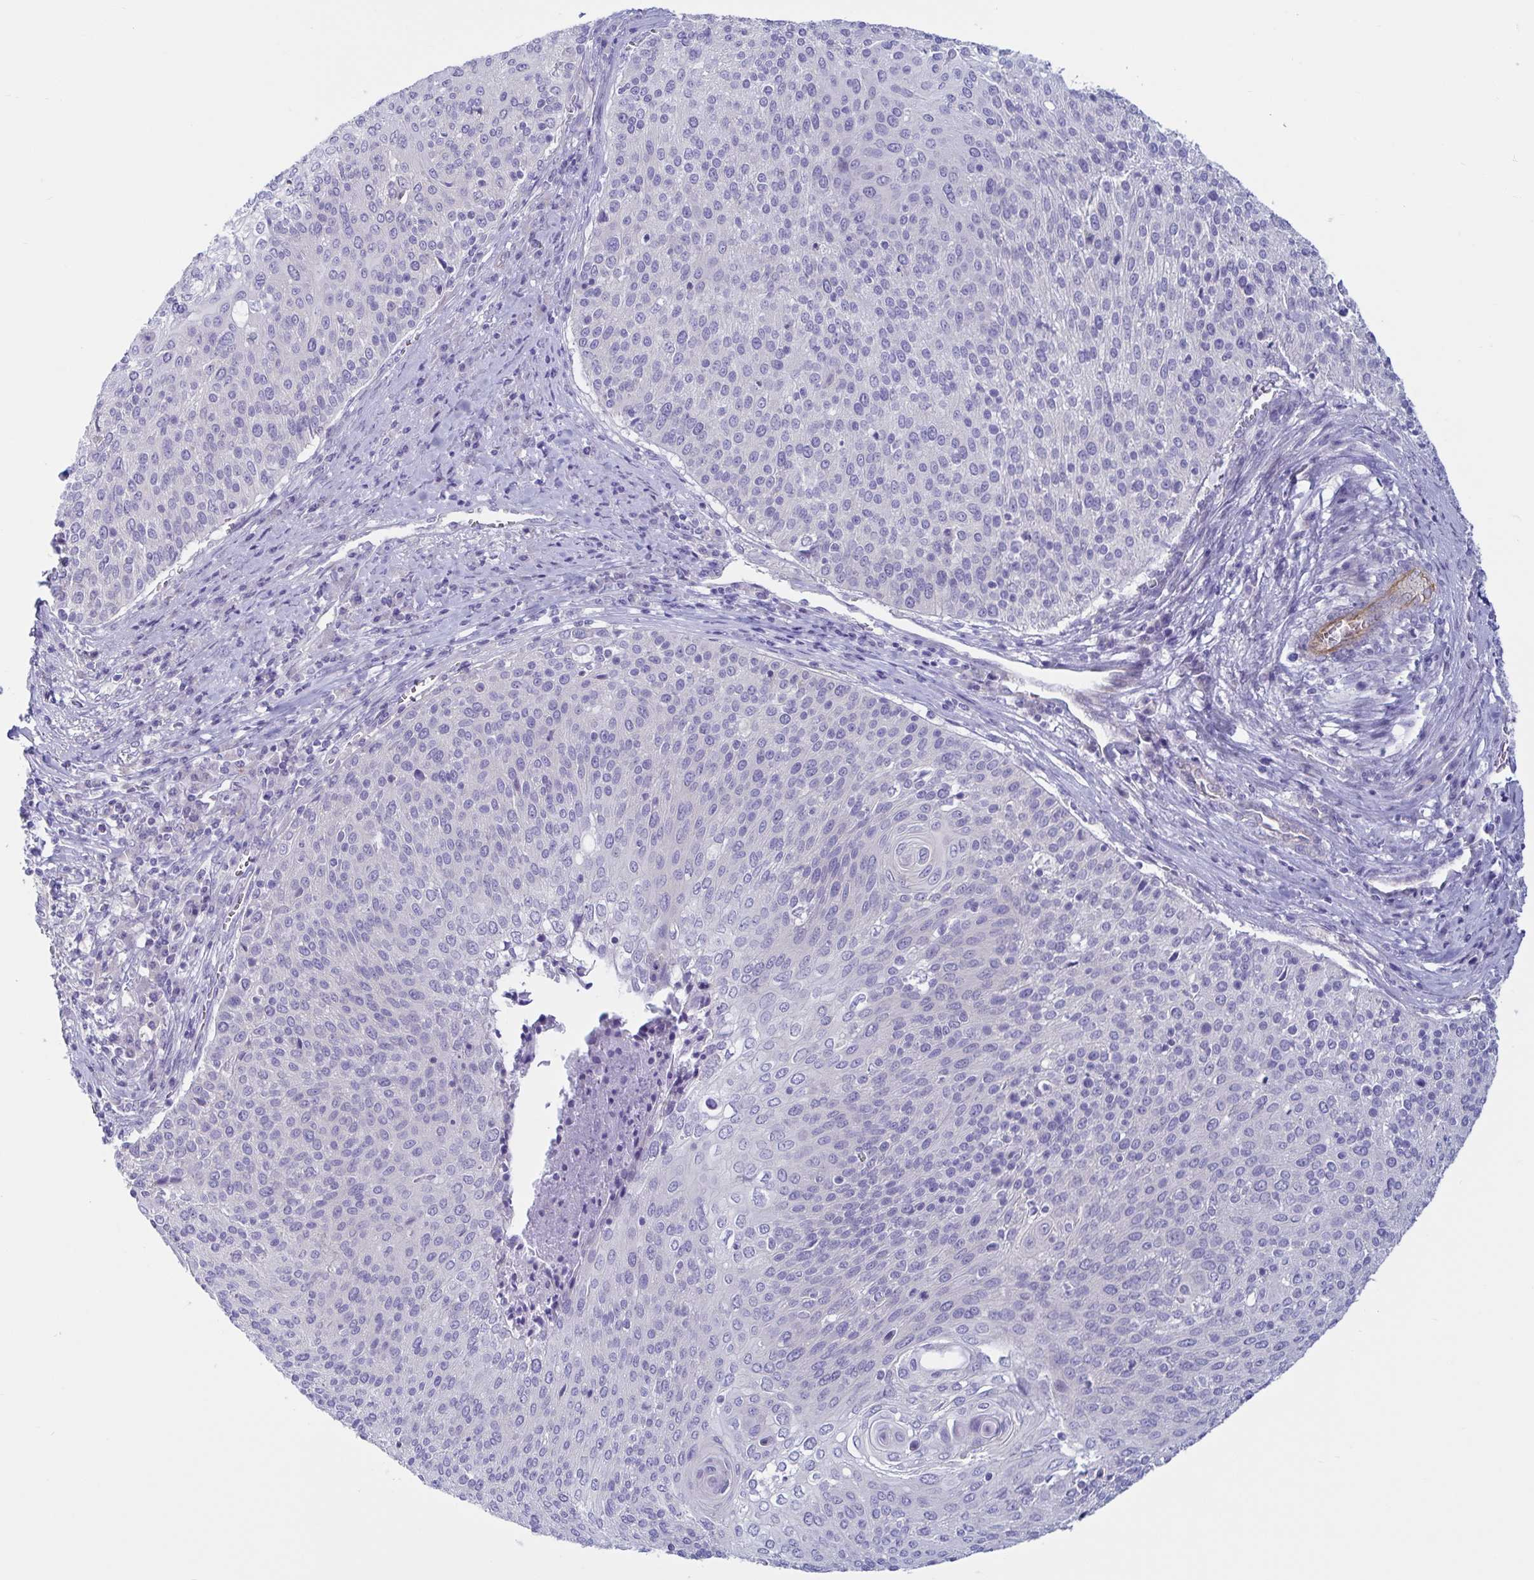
{"staining": {"intensity": "negative", "quantity": "none", "location": "none"}, "tissue": "cervical cancer", "cell_type": "Tumor cells", "image_type": "cancer", "snomed": [{"axis": "morphology", "description": "Squamous cell carcinoma, NOS"}, {"axis": "topography", "description": "Cervix"}], "caption": "Tumor cells show no significant positivity in cervical squamous cell carcinoma. (Brightfield microscopy of DAB (3,3'-diaminobenzidine) immunohistochemistry at high magnification).", "gene": "TNNI2", "patient": {"sex": "female", "age": 31}}